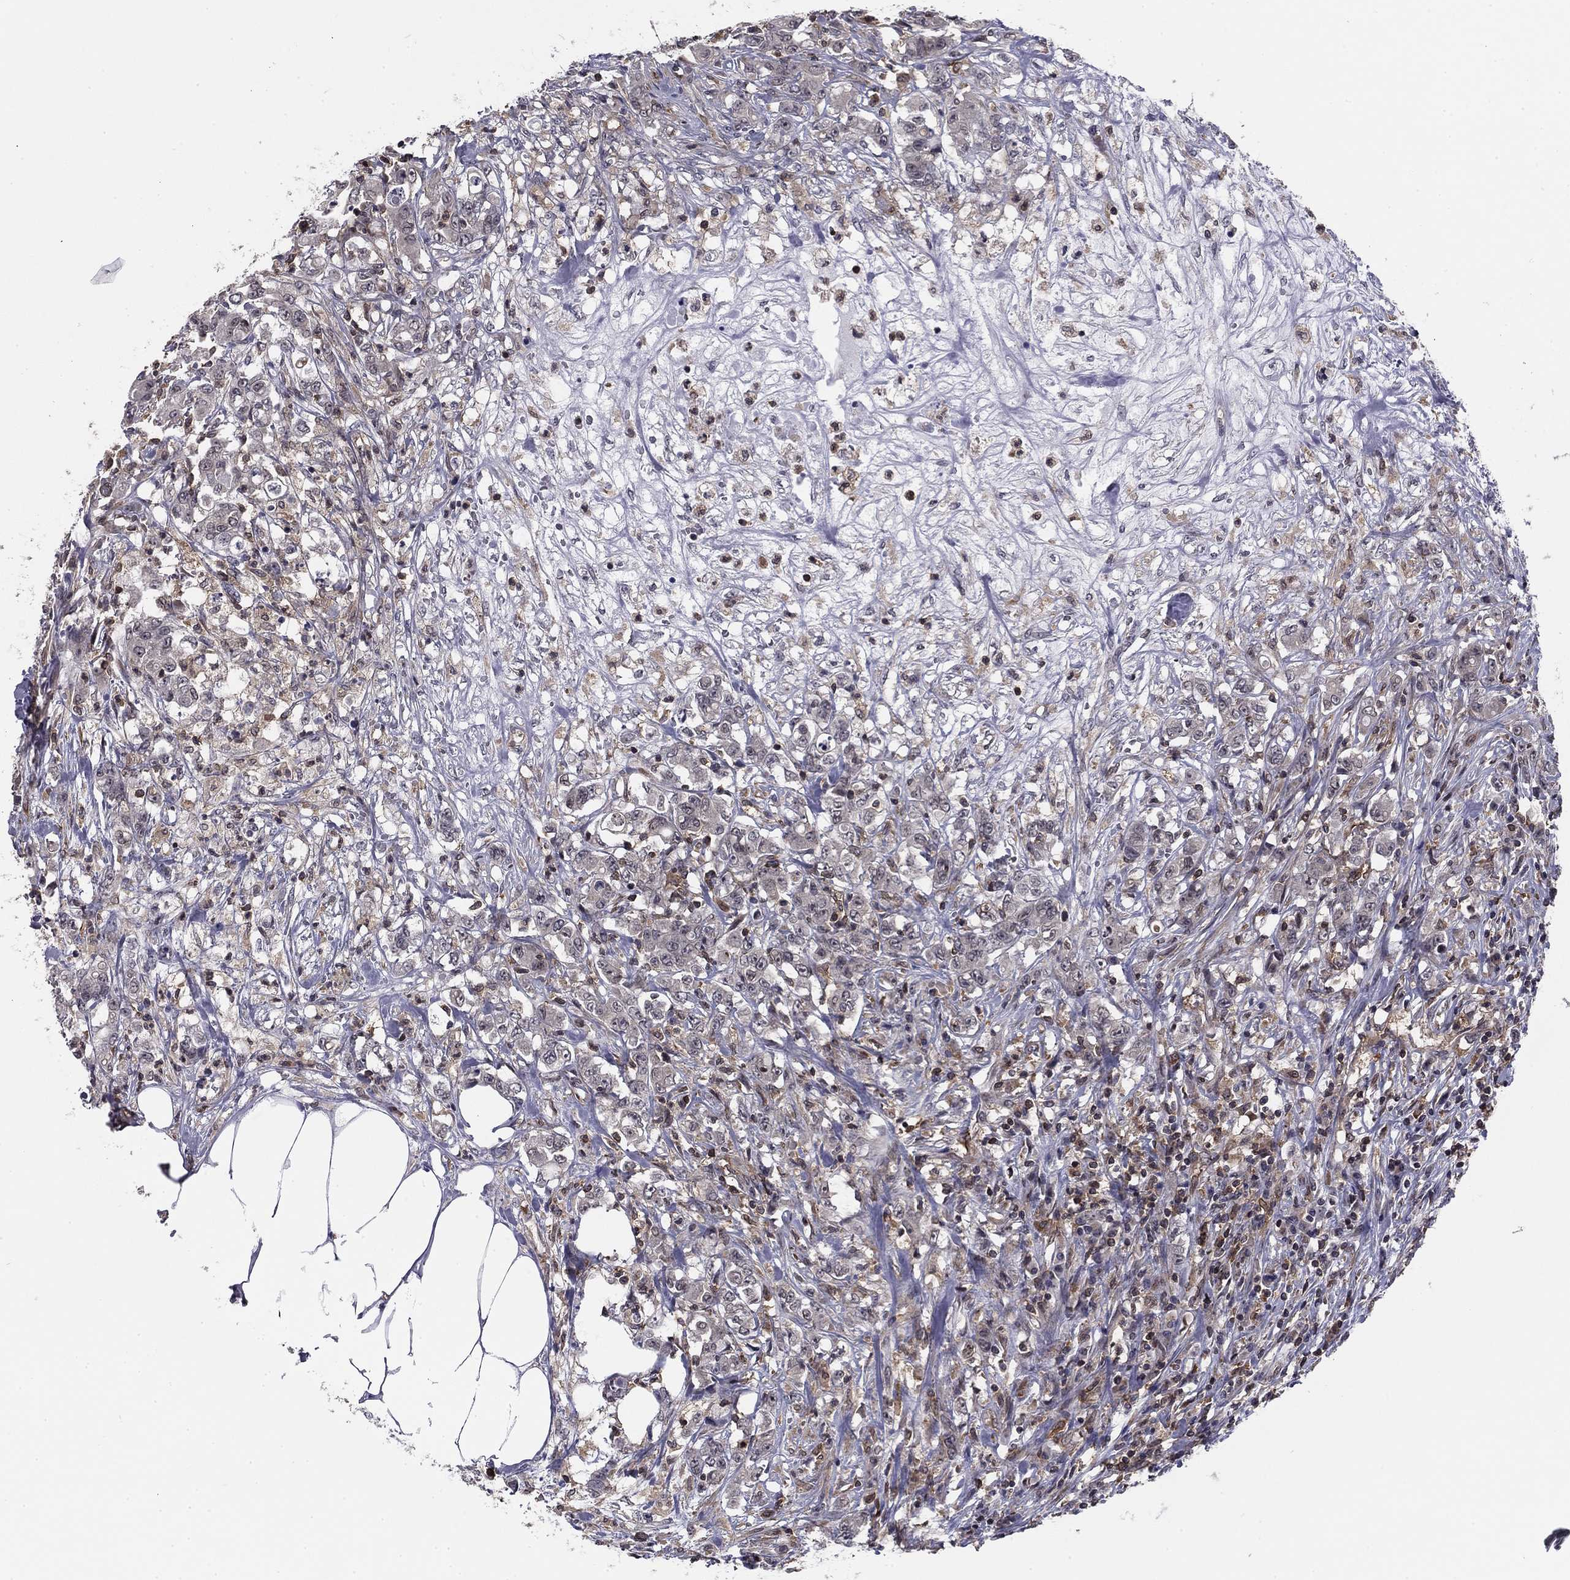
{"staining": {"intensity": "negative", "quantity": "none", "location": "none"}, "tissue": "colorectal cancer", "cell_type": "Tumor cells", "image_type": "cancer", "snomed": [{"axis": "morphology", "description": "Adenocarcinoma, NOS"}, {"axis": "topography", "description": "Colon"}], "caption": "The histopathology image demonstrates no staining of tumor cells in adenocarcinoma (colorectal).", "gene": "PLCB2", "patient": {"sex": "female", "age": 48}}